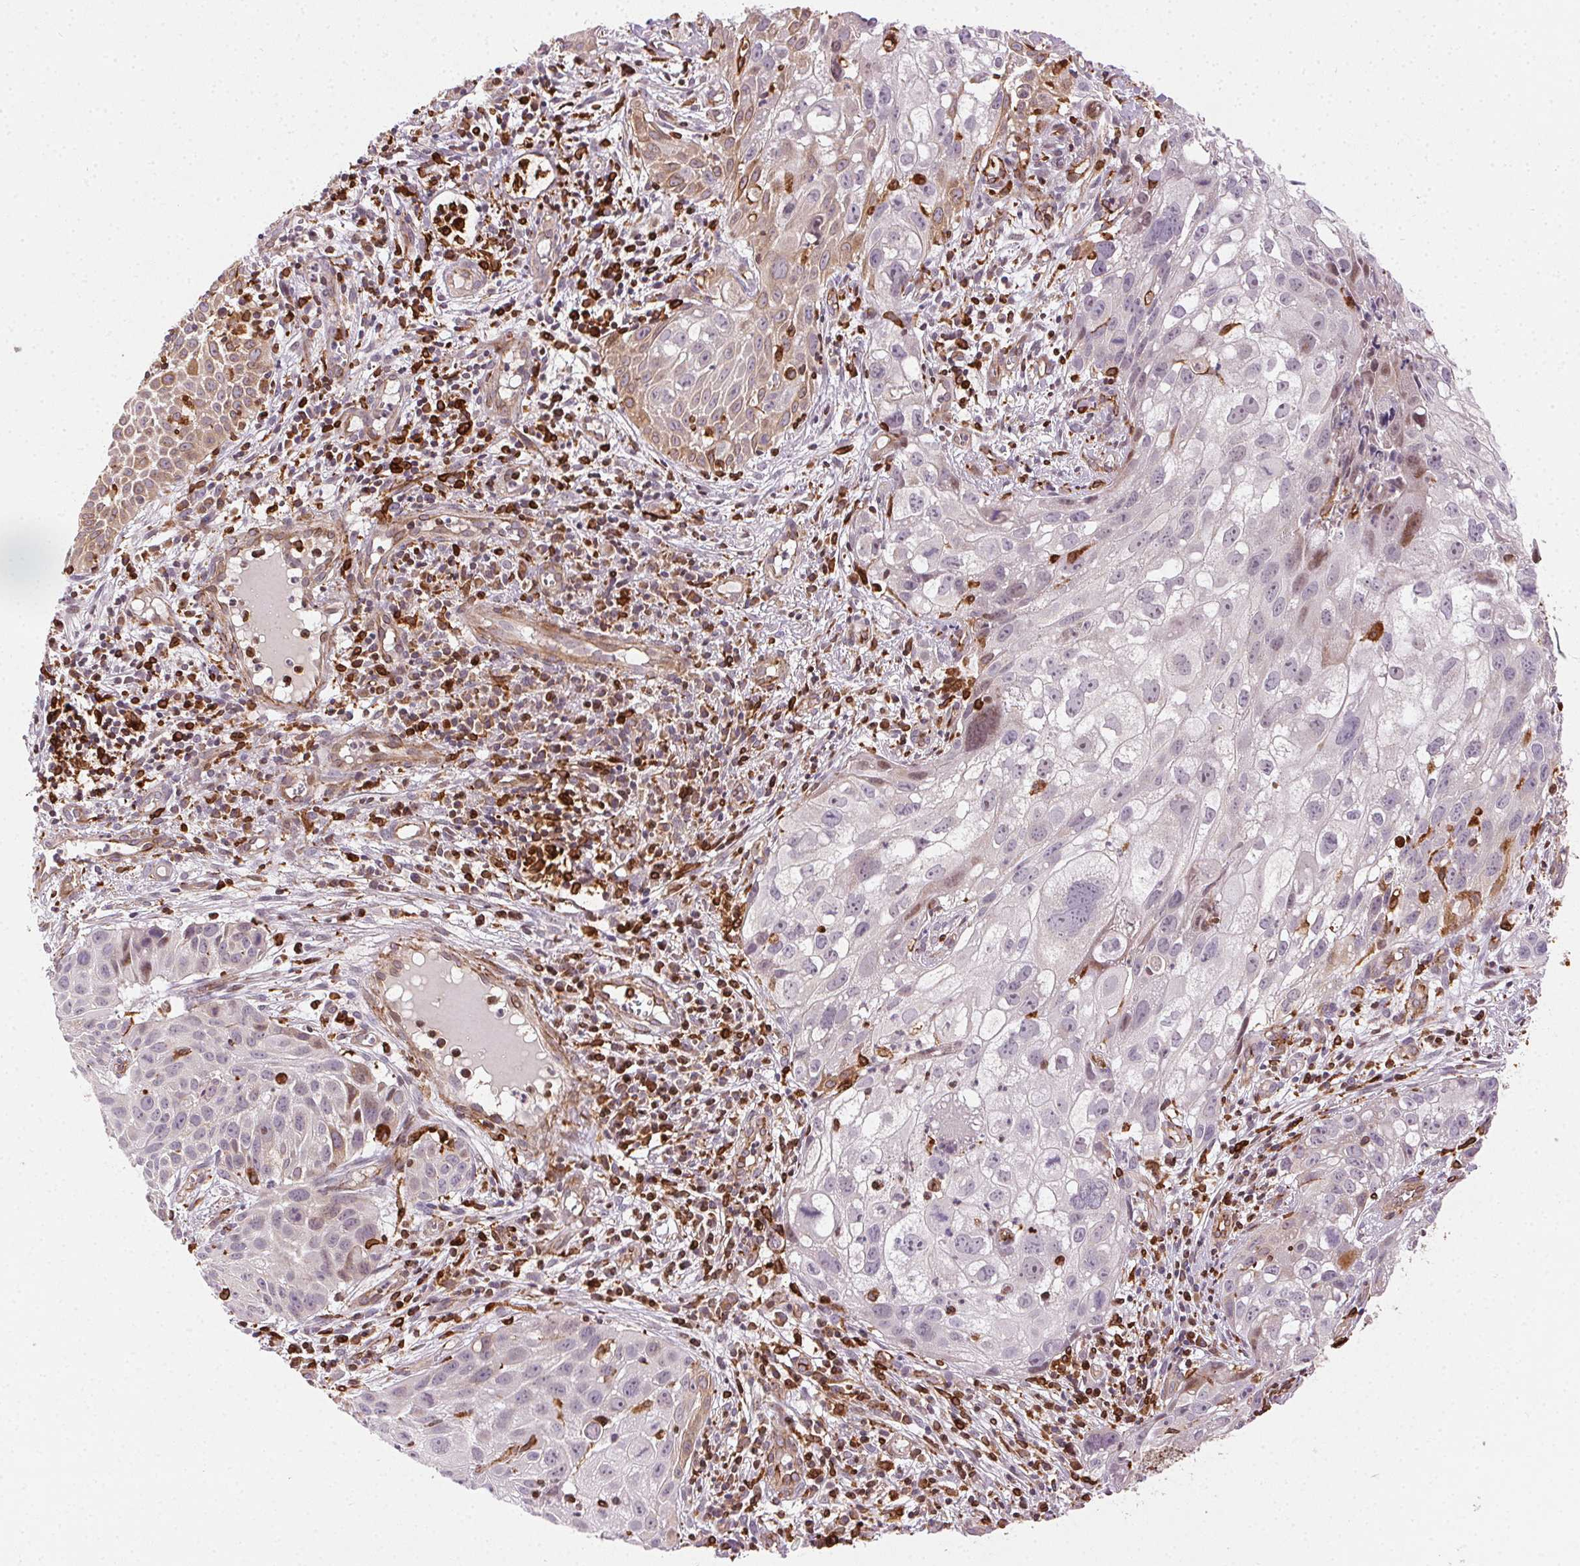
{"staining": {"intensity": "weak", "quantity": "<25%", "location": "cytoplasmic/membranous"}, "tissue": "cervical cancer", "cell_type": "Tumor cells", "image_type": "cancer", "snomed": [{"axis": "morphology", "description": "Squamous cell carcinoma, NOS"}, {"axis": "topography", "description": "Cervix"}], "caption": "High power microscopy histopathology image of an IHC micrograph of squamous cell carcinoma (cervical), revealing no significant expression in tumor cells.", "gene": "RNASET2", "patient": {"sex": "female", "age": 53}}